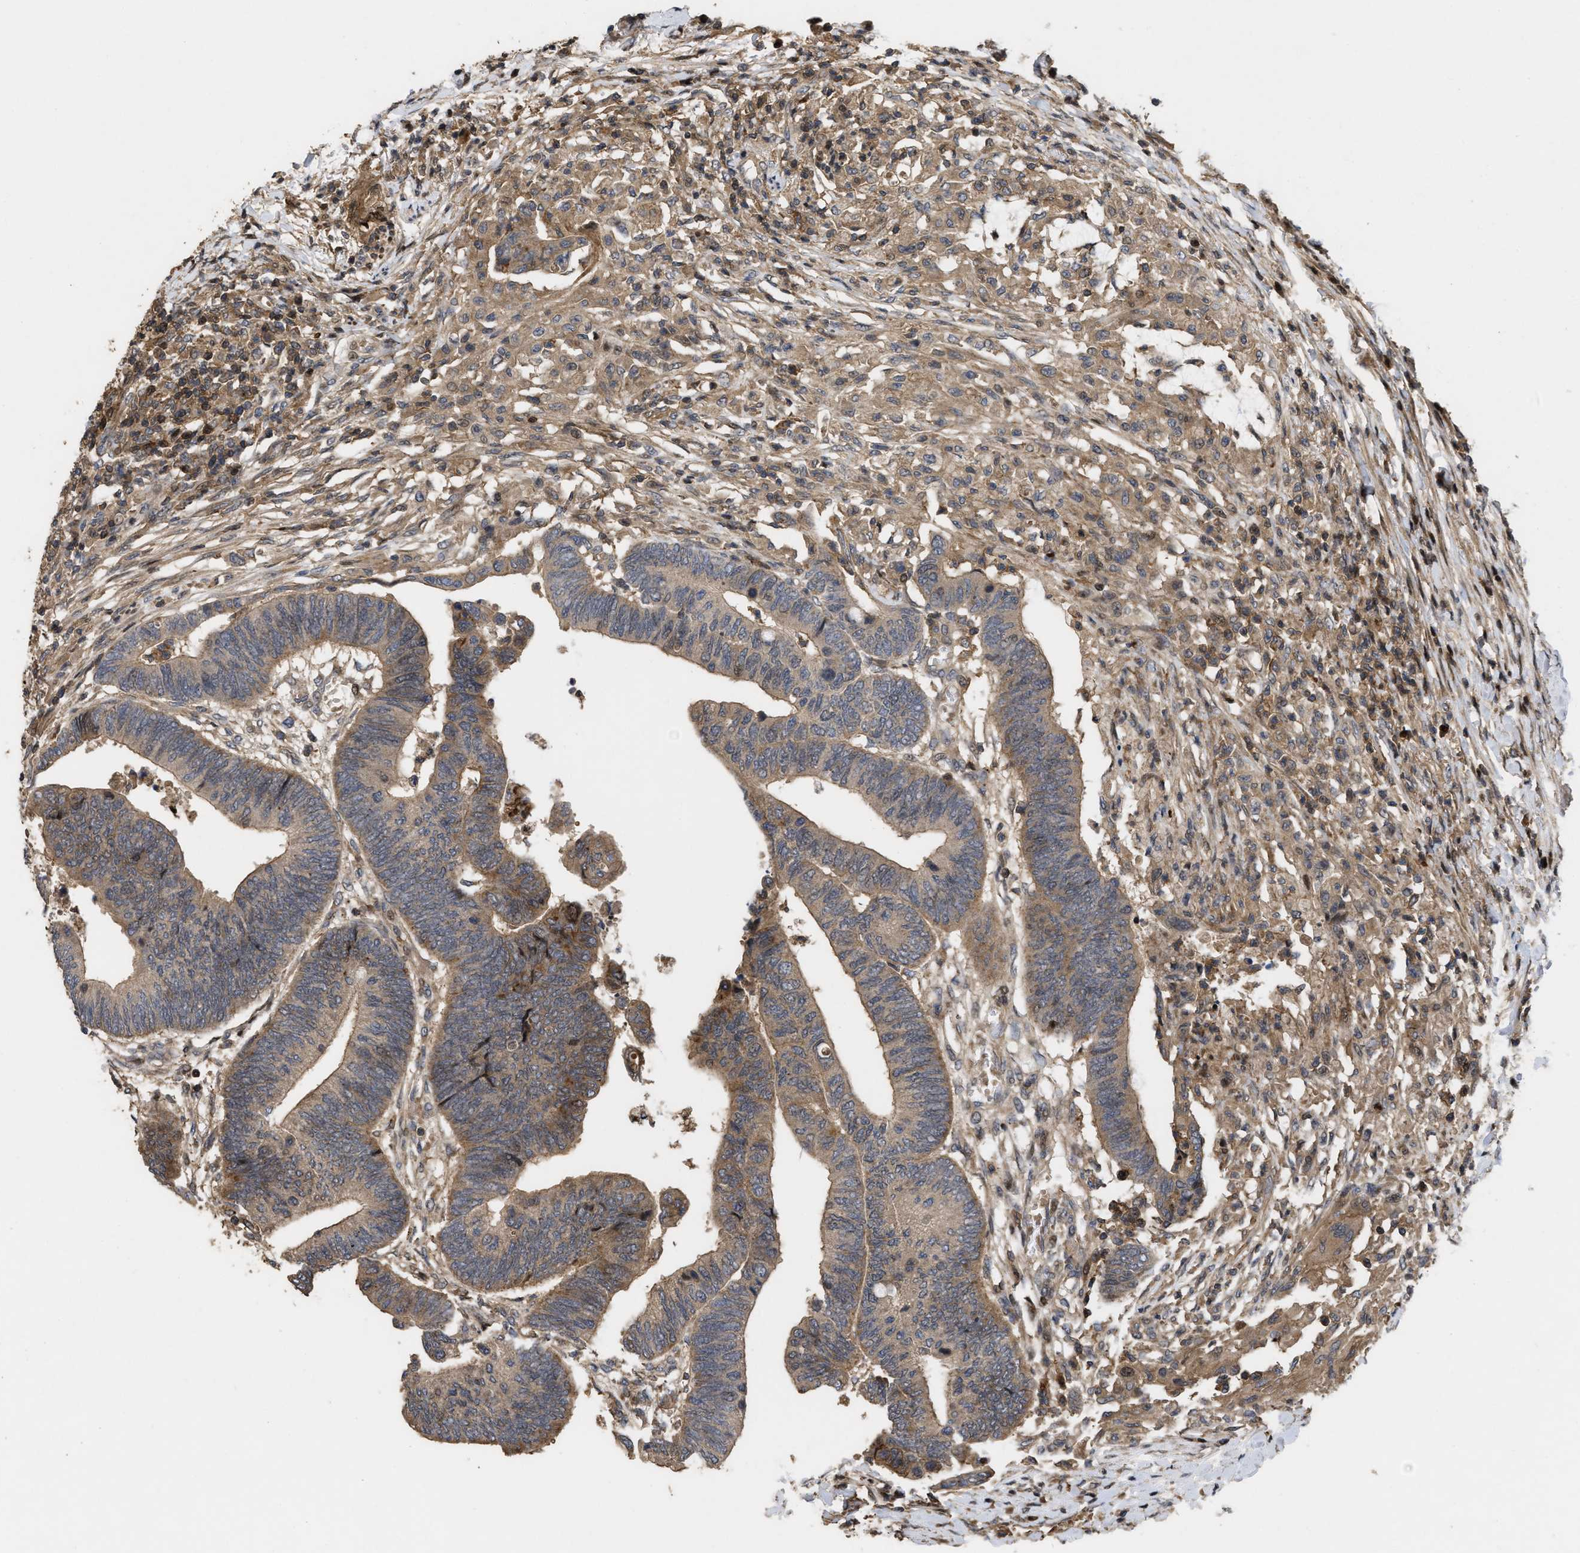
{"staining": {"intensity": "moderate", "quantity": ">75%", "location": "cytoplasmic/membranous"}, "tissue": "colorectal cancer", "cell_type": "Tumor cells", "image_type": "cancer", "snomed": [{"axis": "morphology", "description": "Normal tissue, NOS"}, {"axis": "morphology", "description": "Adenocarcinoma, NOS"}, {"axis": "topography", "description": "Rectum"}, {"axis": "topography", "description": "Peripheral nerve tissue"}], "caption": "Moderate cytoplasmic/membranous positivity is appreciated in approximately >75% of tumor cells in colorectal cancer.", "gene": "CBR3", "patient": {"sex": "male", "age": 92}}